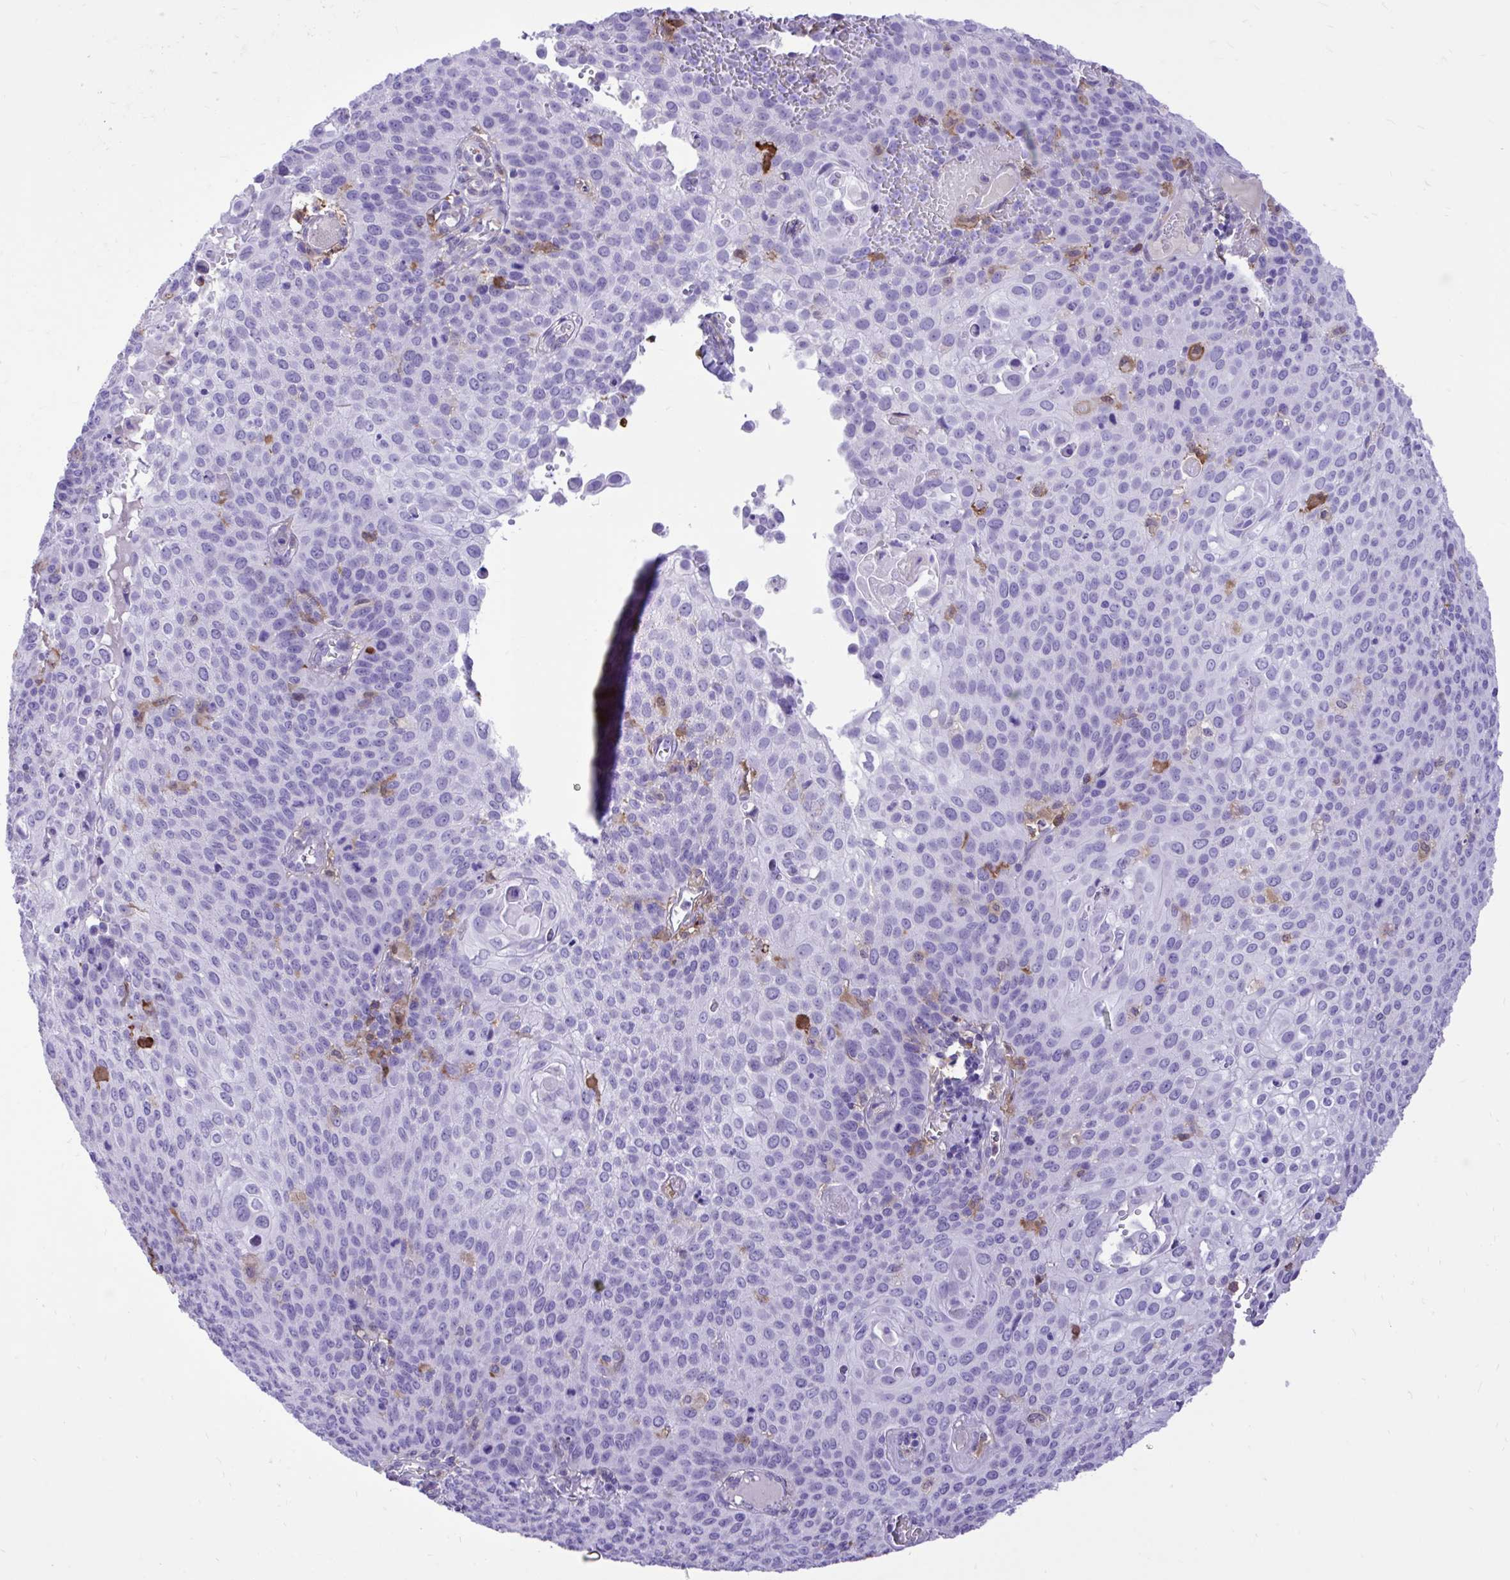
{"staining": {"intensity": "negative", "quantity": "none", "location": "none"}, "tissue": "cervical cancer", "cell_type": "Tumor cells", "image_type": "cancer", "snomed": [{"axis": "morphology", "description": "Squamous cell carcinoma, NOS"}, {"axis": "topography", "description": "Cervix"}], "caption": "DAB immunohistochemical staining of squamous cell carcinoma (cervical) shows no significant staining in tumor cells.", "gene": "TLR7", "patient": {"sex": "female", "age": 65}}